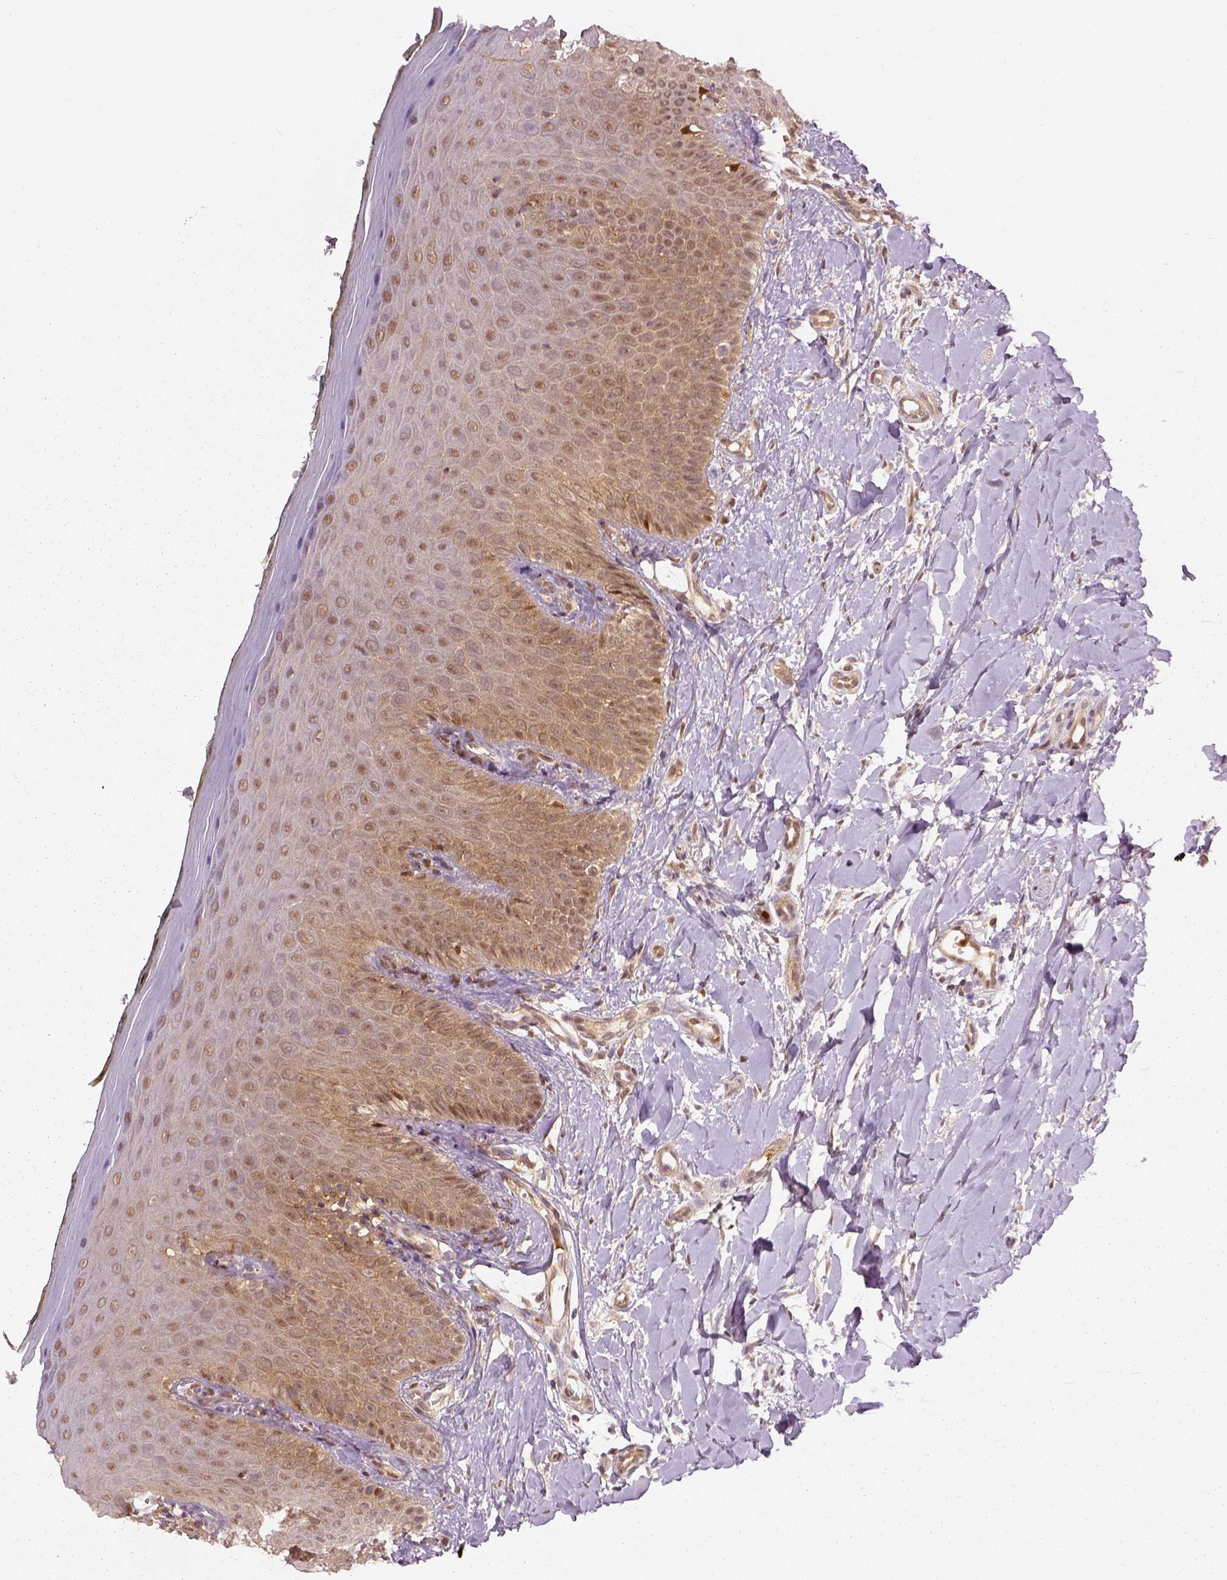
{"staining": {"intensity": "moderate", "quantity": ">75%", "location": "cytoplasmic/membranous,nuclear"}, "tissue": "oral mucosa", "cell_type": "Squamous epithelial cells", "image_type": "normal", "snomed": [{"axis": "morphology", "description": "Normal tissue, NOS"}, {"axis": "topography", "description": "Oral tissue"}], "caption": "Immunohistochemical staining of normal oral mucosa exhibits >75% levels of moderate cytoplasmic/membranous,nuclear protein positivity in approximately >75% of squamous epithelial cells.", "gene": "GPI", "patient": {"sex": "female", "age": 43}}